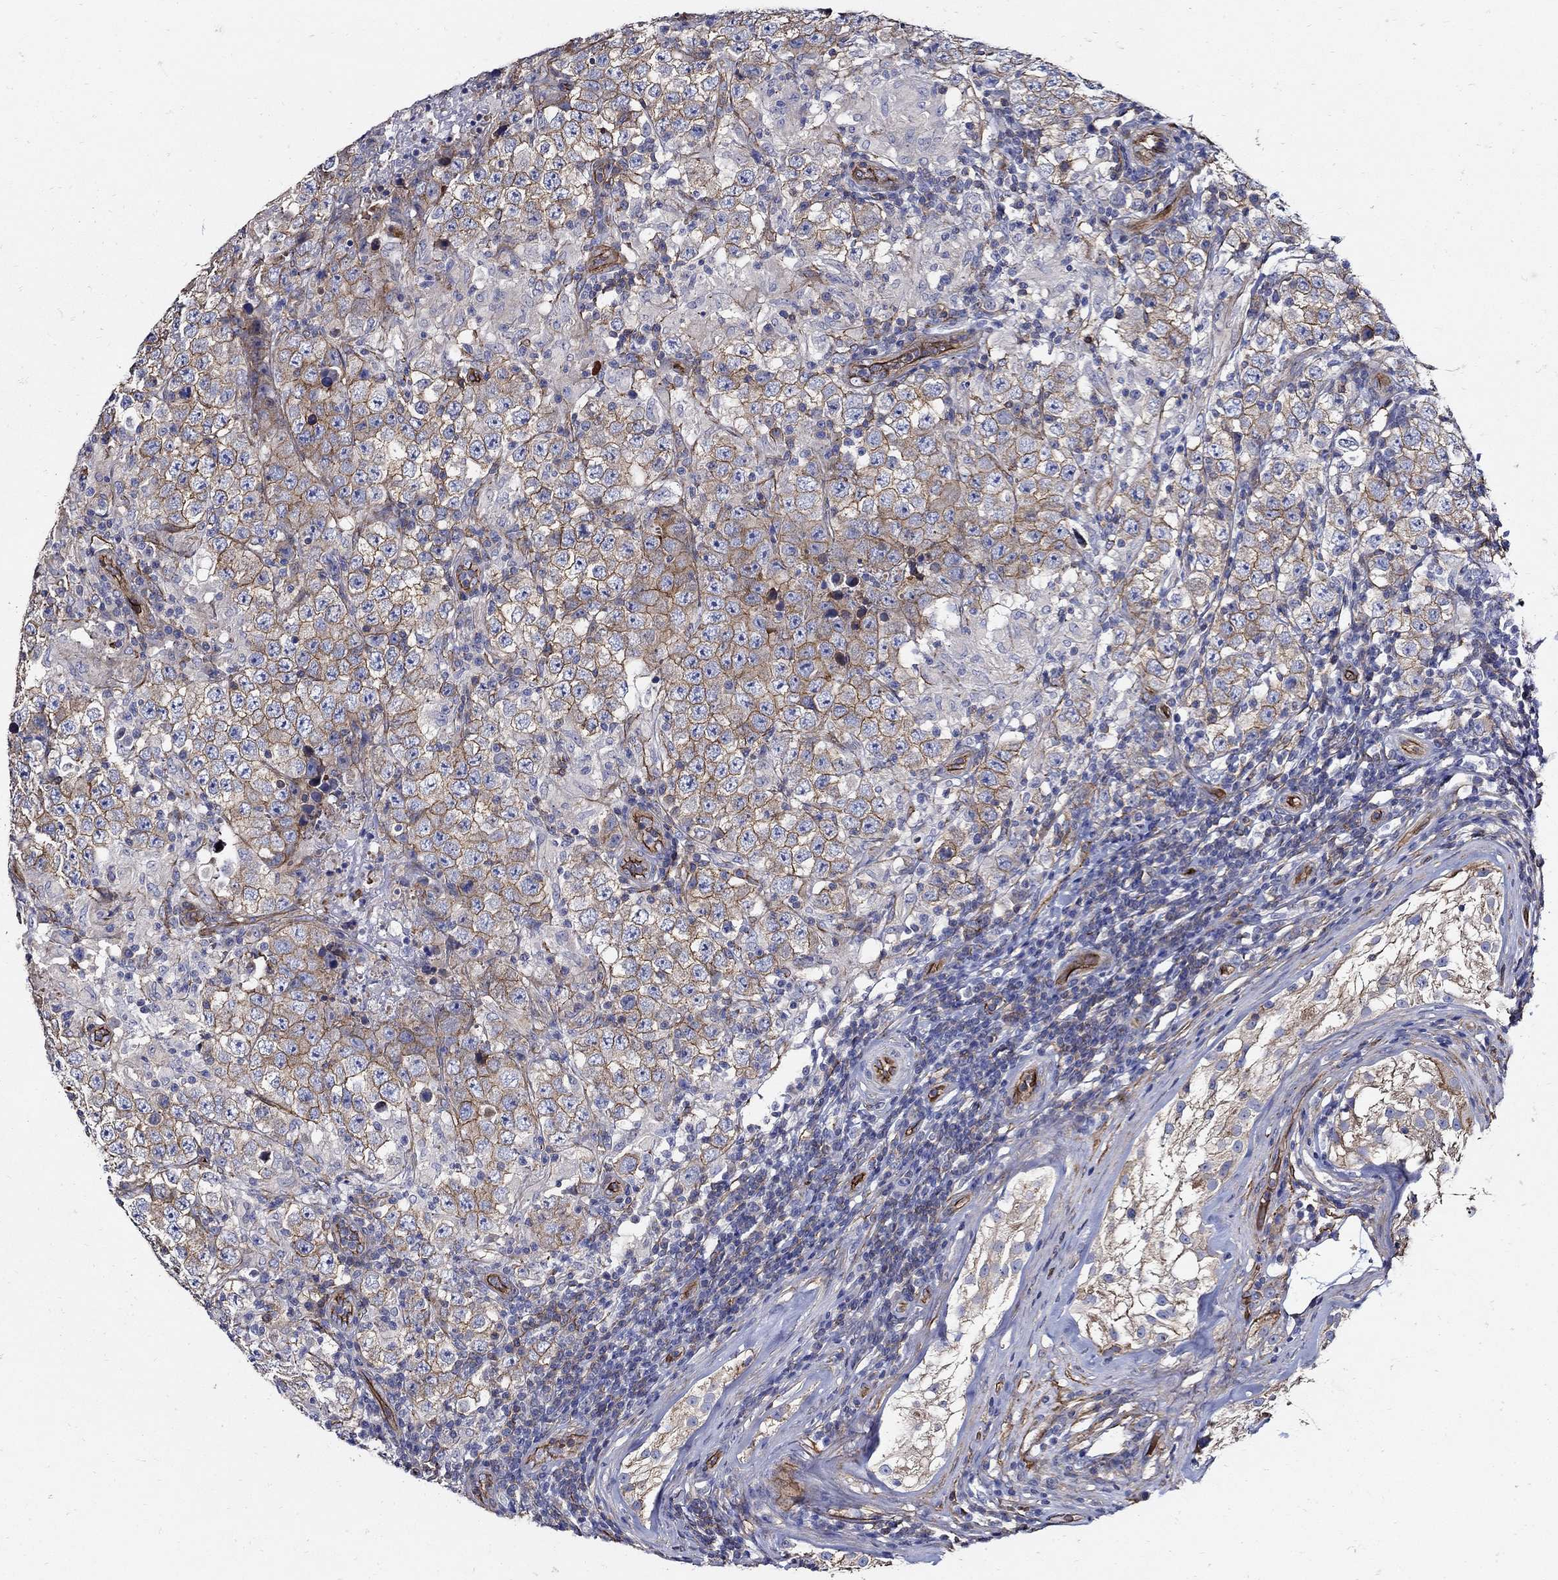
{"staining": {"intensity": "strong", "quantity": "25%-75%", "location": "cytoplasmic/membranous"}, "tissue": "testis cancer", "cell_type": "Tumor cells", "image_type": "cancer", "snomed": [{"axis": "morphology", "description": "Seminoma, NOS"}, {"axis": "morphology", "description": "Carcinoma, Embryonal, NOS"}, {"axis": "topography", "description": "Testis"}], "caption": "An immunohistochemistry (IHC) photomicrograph of tumor tissue is shown. Protein staining in brown shows strong cytoplasmic/membranous positivity in testis cancer within tumor cells. Nuclei are stained in blue.", "gene": "APBB3", "patient": {"sex": "male", "age": 41}}